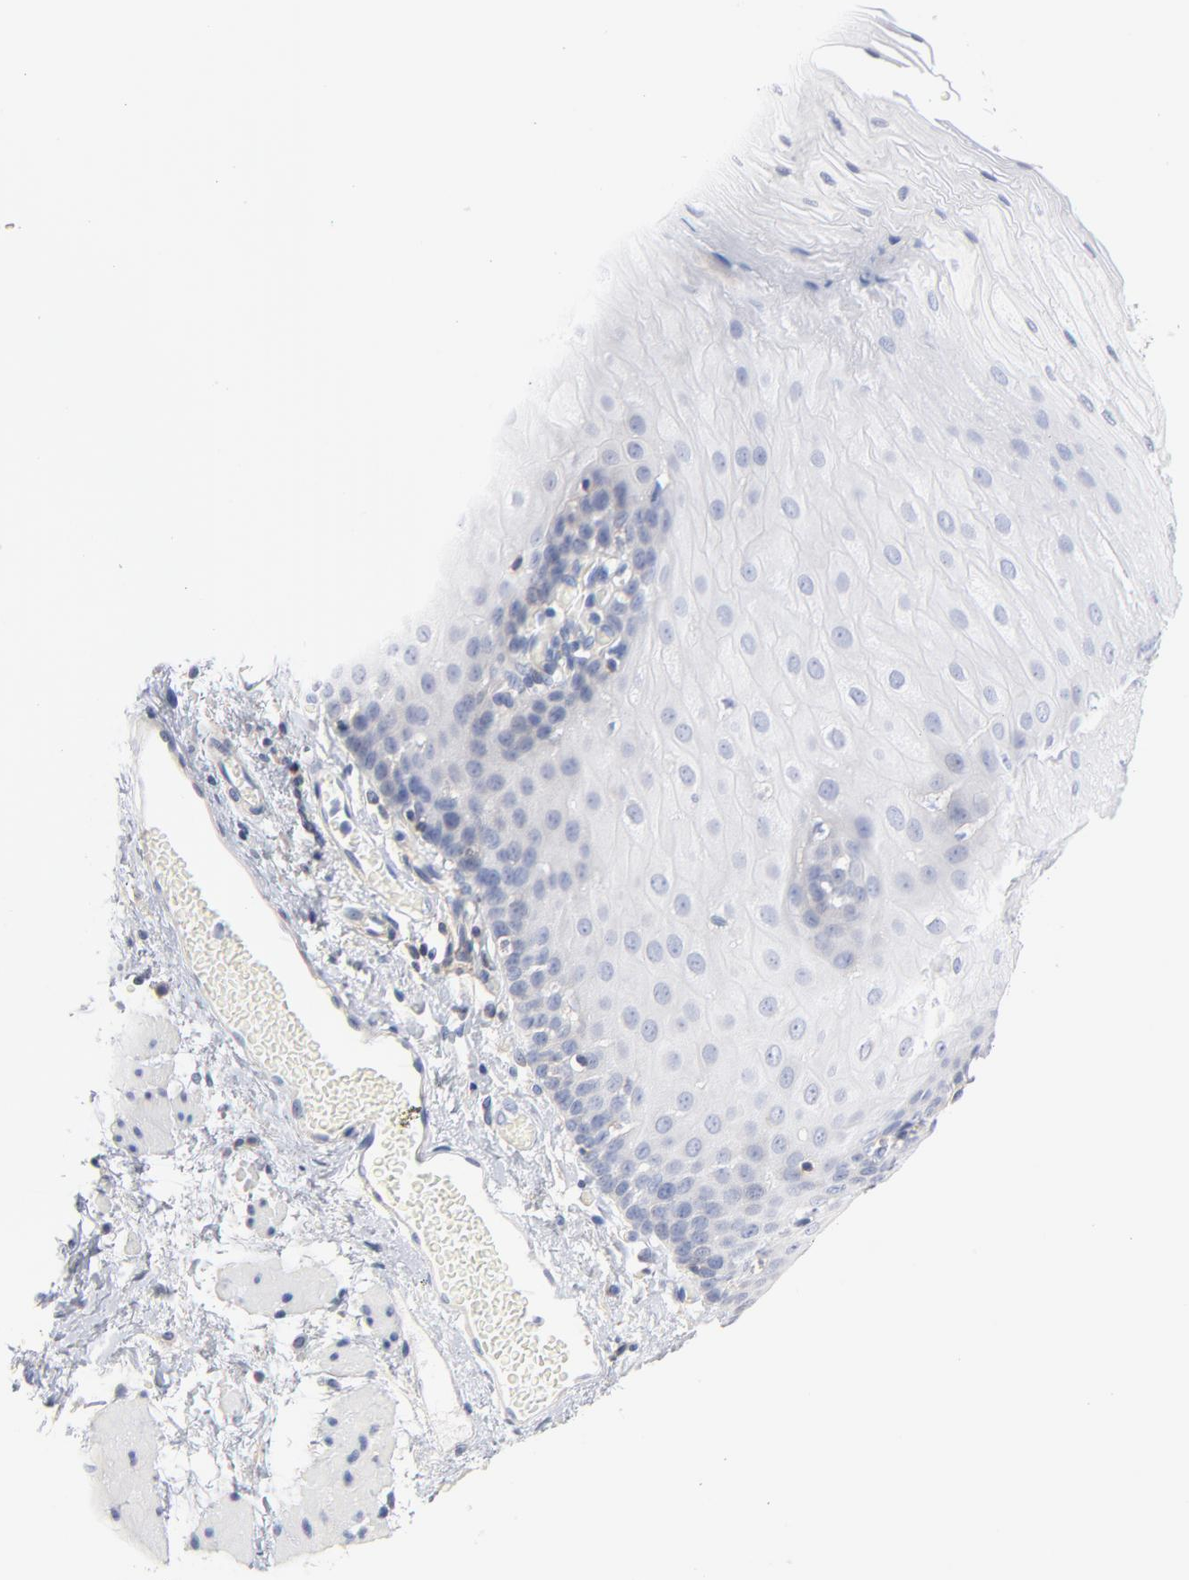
{"staining": {"intensity": "negative", "quantity": "none", "location": "none"}, "tissue": "esophagus", "cell_type": "Squamous epithelial cells", "image_type": "normal", "snomed": [{"axis": "morphology", "description": "Normal tissue, NOS"}, {"axis": "topography", "description": "Esophagus"}], "caption": "A photomicrograph of esophagus stained for a protein exhibits no brown staining in squamous epithelial cells.", "gene": "SEPTIN11", "patient": {"sex": "male", "age": 69}}